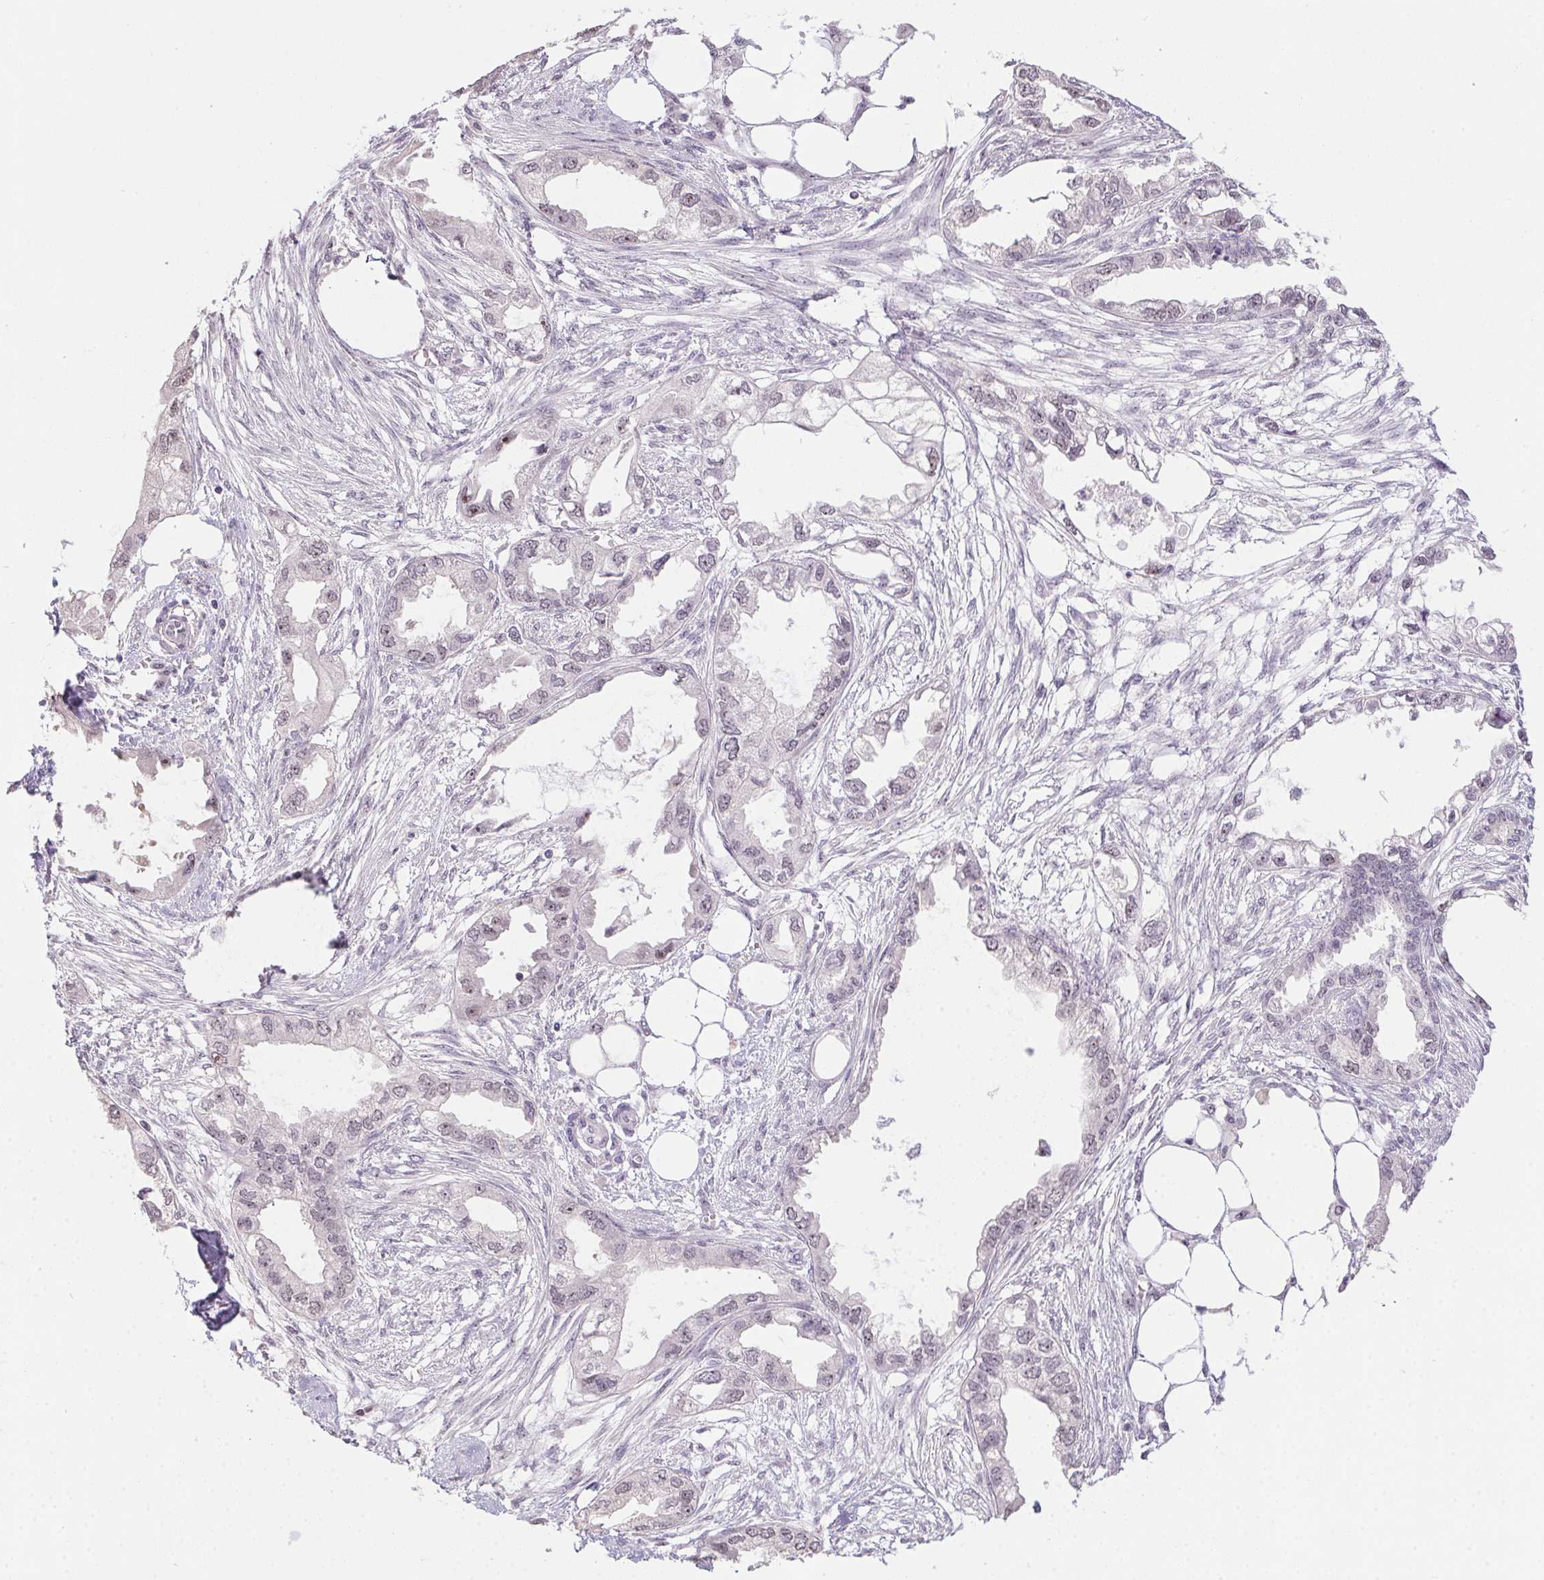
{"staining": {"intensity": "weak", "quantity": "<25%", "location": "nuclear"}, "tissue": "endometrial cancer", "cell_type": "Tumor cells", "image_type": "cancer", "snomed": [{"axis": "morphology", "description": "Adenocarcinoma, NOS"}, {"axis": "morphology", "description": "Adenocarcinoma, metastatic, NOS"}, {"axis": "topography", "description": "Adipose tissue"}, {"axis": "topography", "description": "Endometrium"}], "caption": "The immunohistochemistry (IHC) image has no significant staining in tumor cells of endometrial cancer tissue.", "gene": "BATF2", "patient": {"sex": "female", "age": 67}}